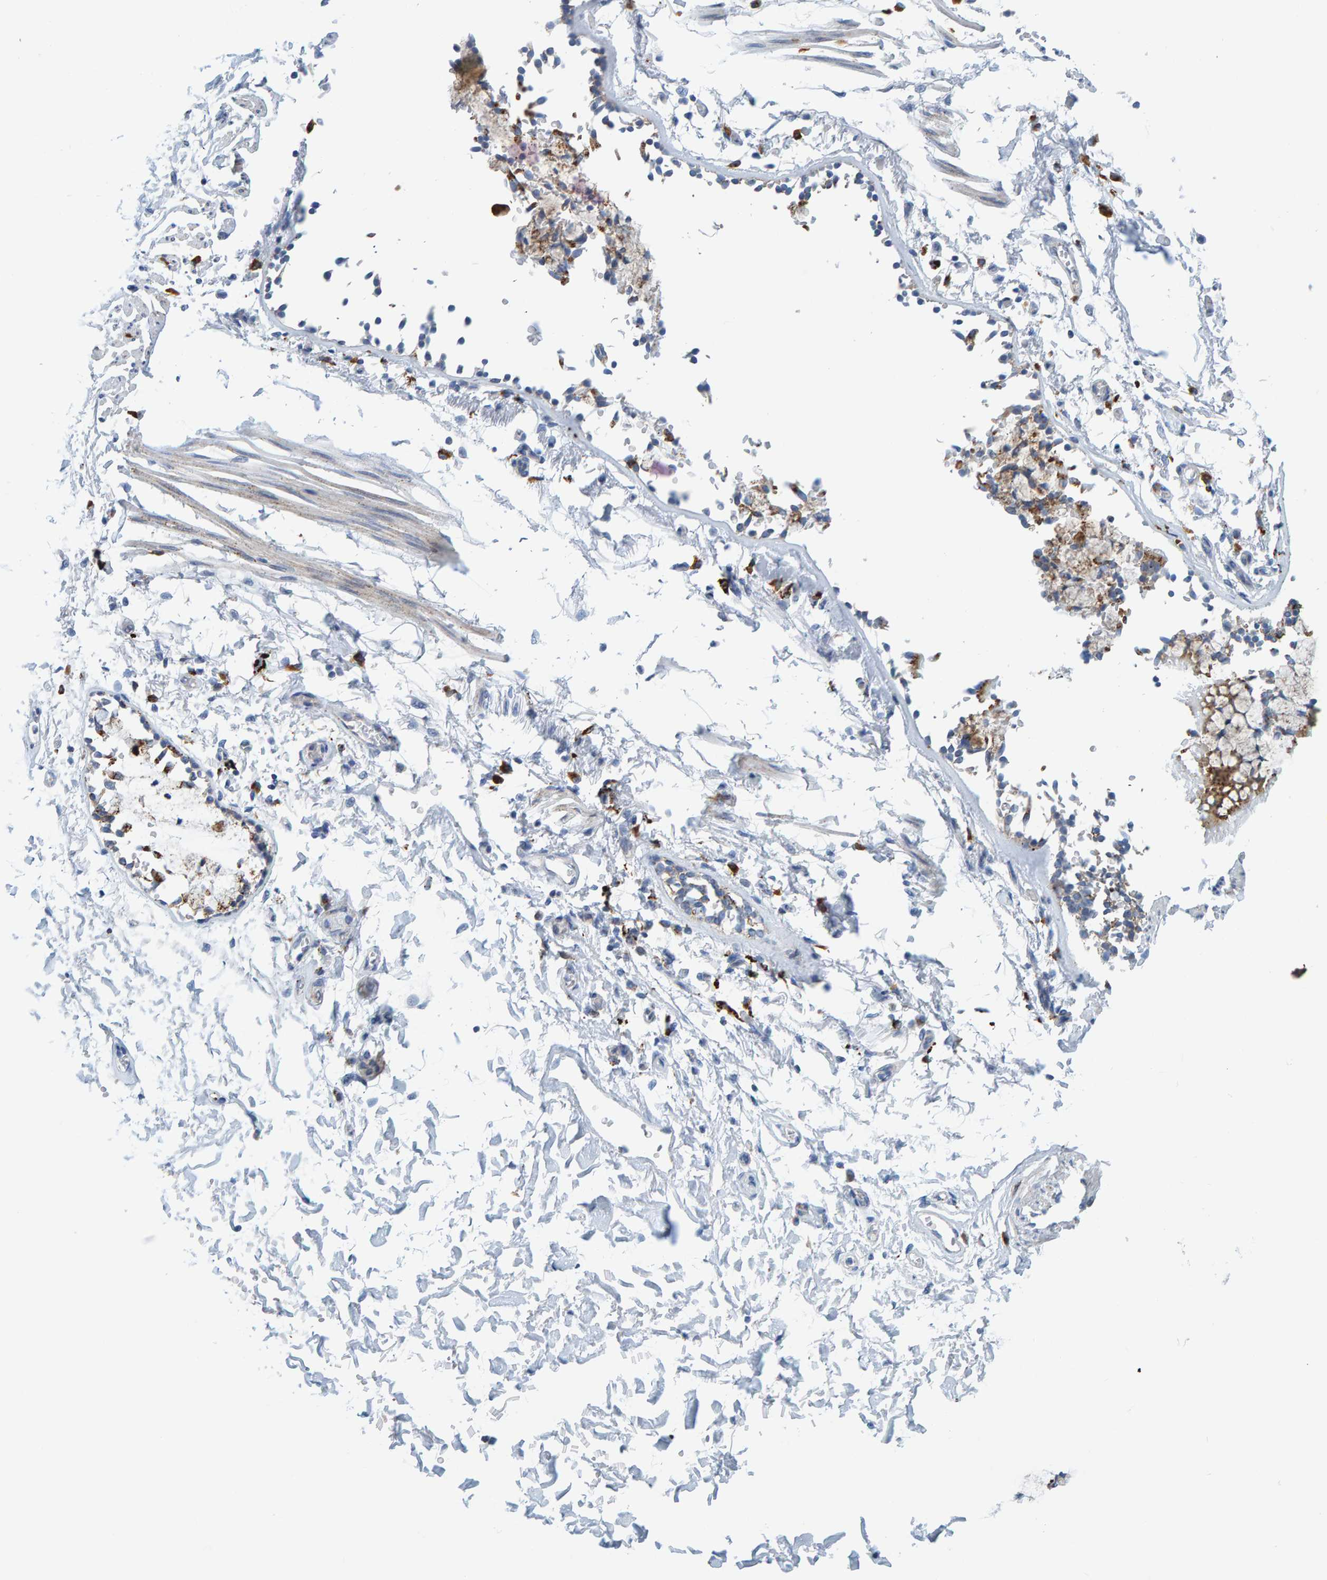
{"staining": {"intensity": "negative", "quantity": "none", "location": "none"}, "tissue": "soft tissue", "cell_type": "Fibroblasts", "image_type": "normal", "snomed": [{"axis": "morphology", "description": "Normal tissue, NOS"}, {"axis": "topography", "description": "Cartilage tissue"}, {"axis": "topography", "description": "Lung"}], "caption": "Immunohistochemical staining of benign human soft tissue reveals no significant staining in fibroblasts. (DAB immunohistochemistry, high magnification).", "gene": "BIN3", "patient": {"sex": "female", "age": 77}}